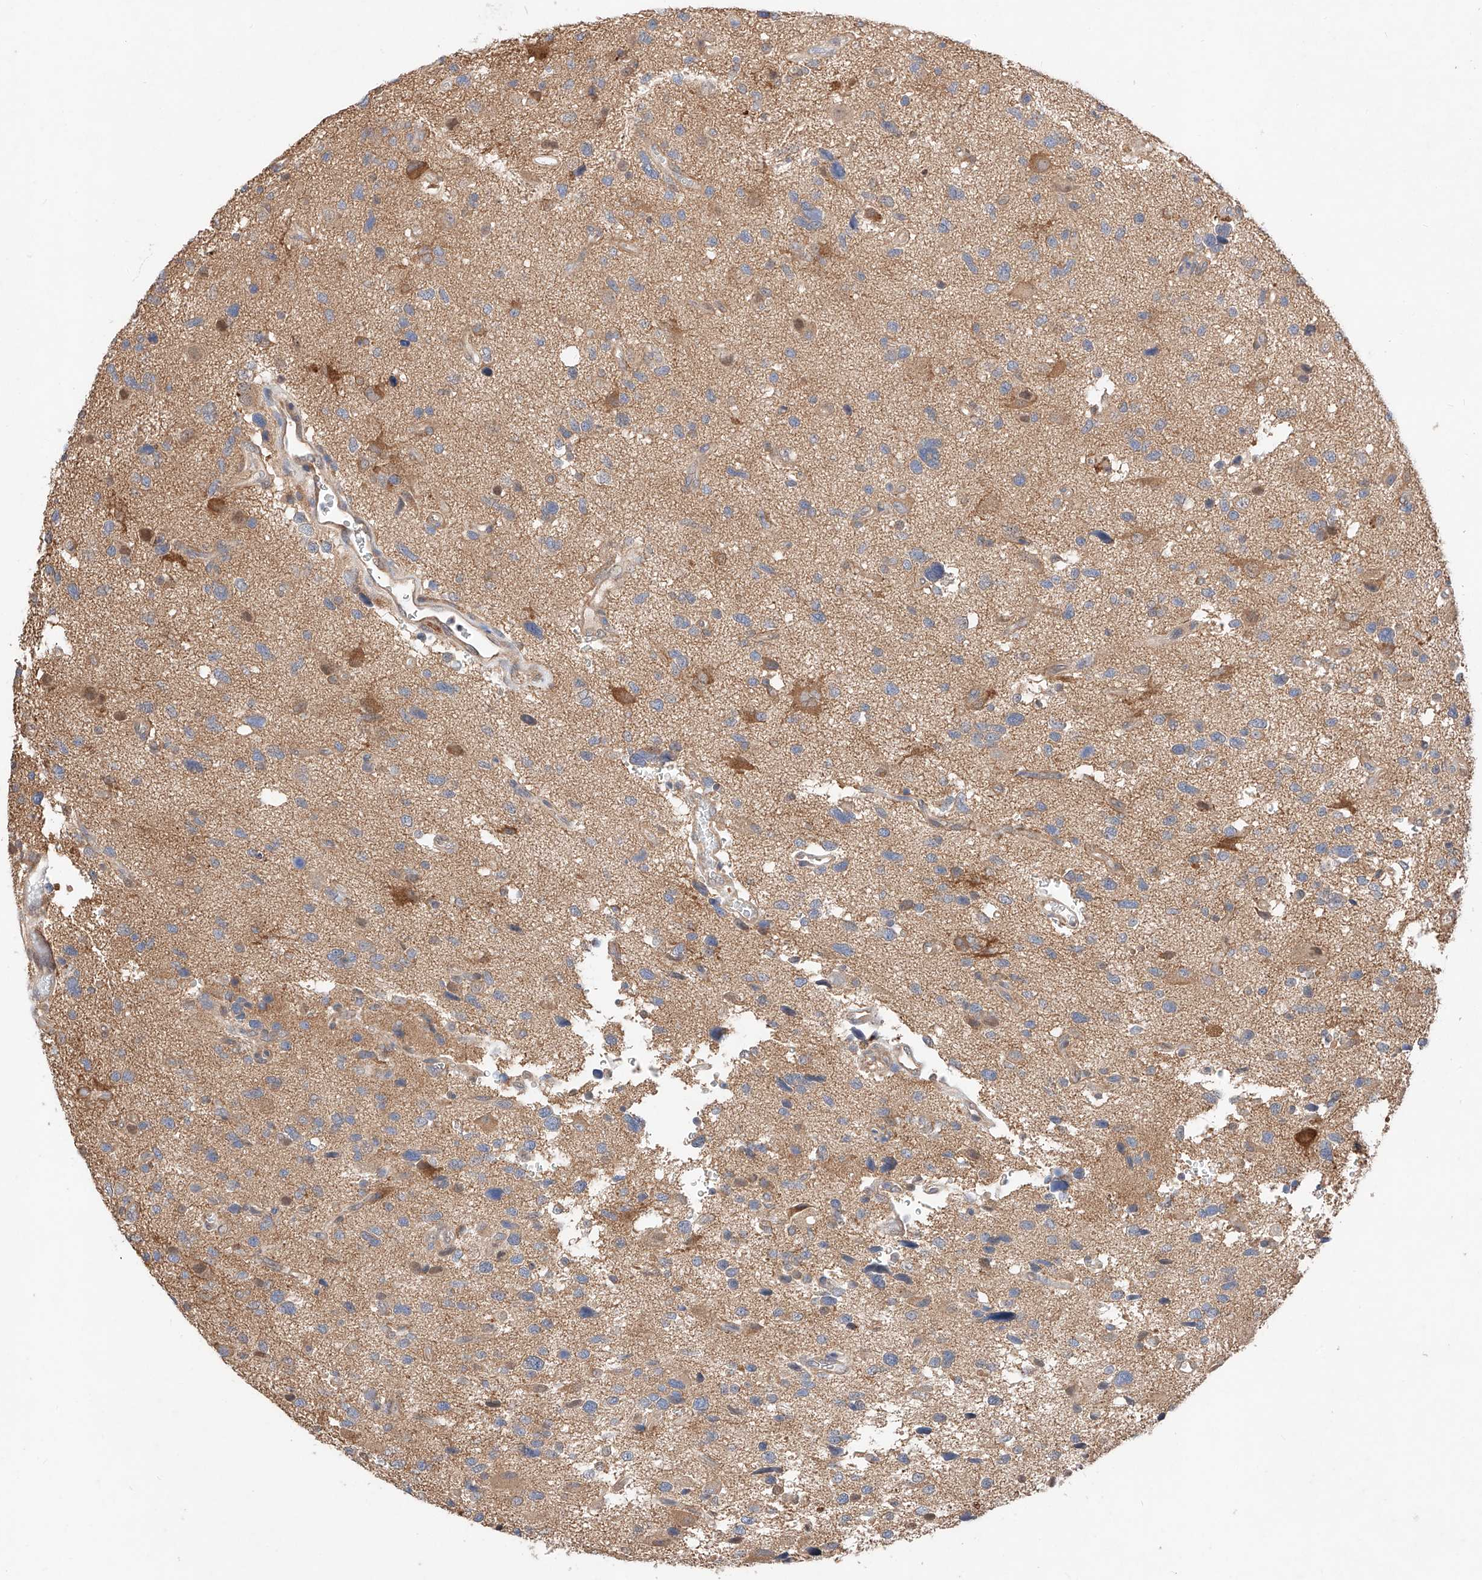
{"staining": {"intensity": "weak", "quantity": "25%-75%", "location": "cytoplasmic/membranous"}, "tissue": "glioma", "cell_type": "Tumor cells", "image_type": "cancer", "snomed": [{"axis": "morphology", "description": "Glioma, malignant, High grade"}, {"axis": "topography", "description": "Brain"}], "caption": "This image exhibits glioma stained with immunohistochemistry to label a protein in brown. The cytoplasmic/membranous of tumor cells show weak positivity for the protein. Nuclei are counter-stained blue.", "gene": "ZSCAN4", "patient": {"sex": "male", "age": 33}}